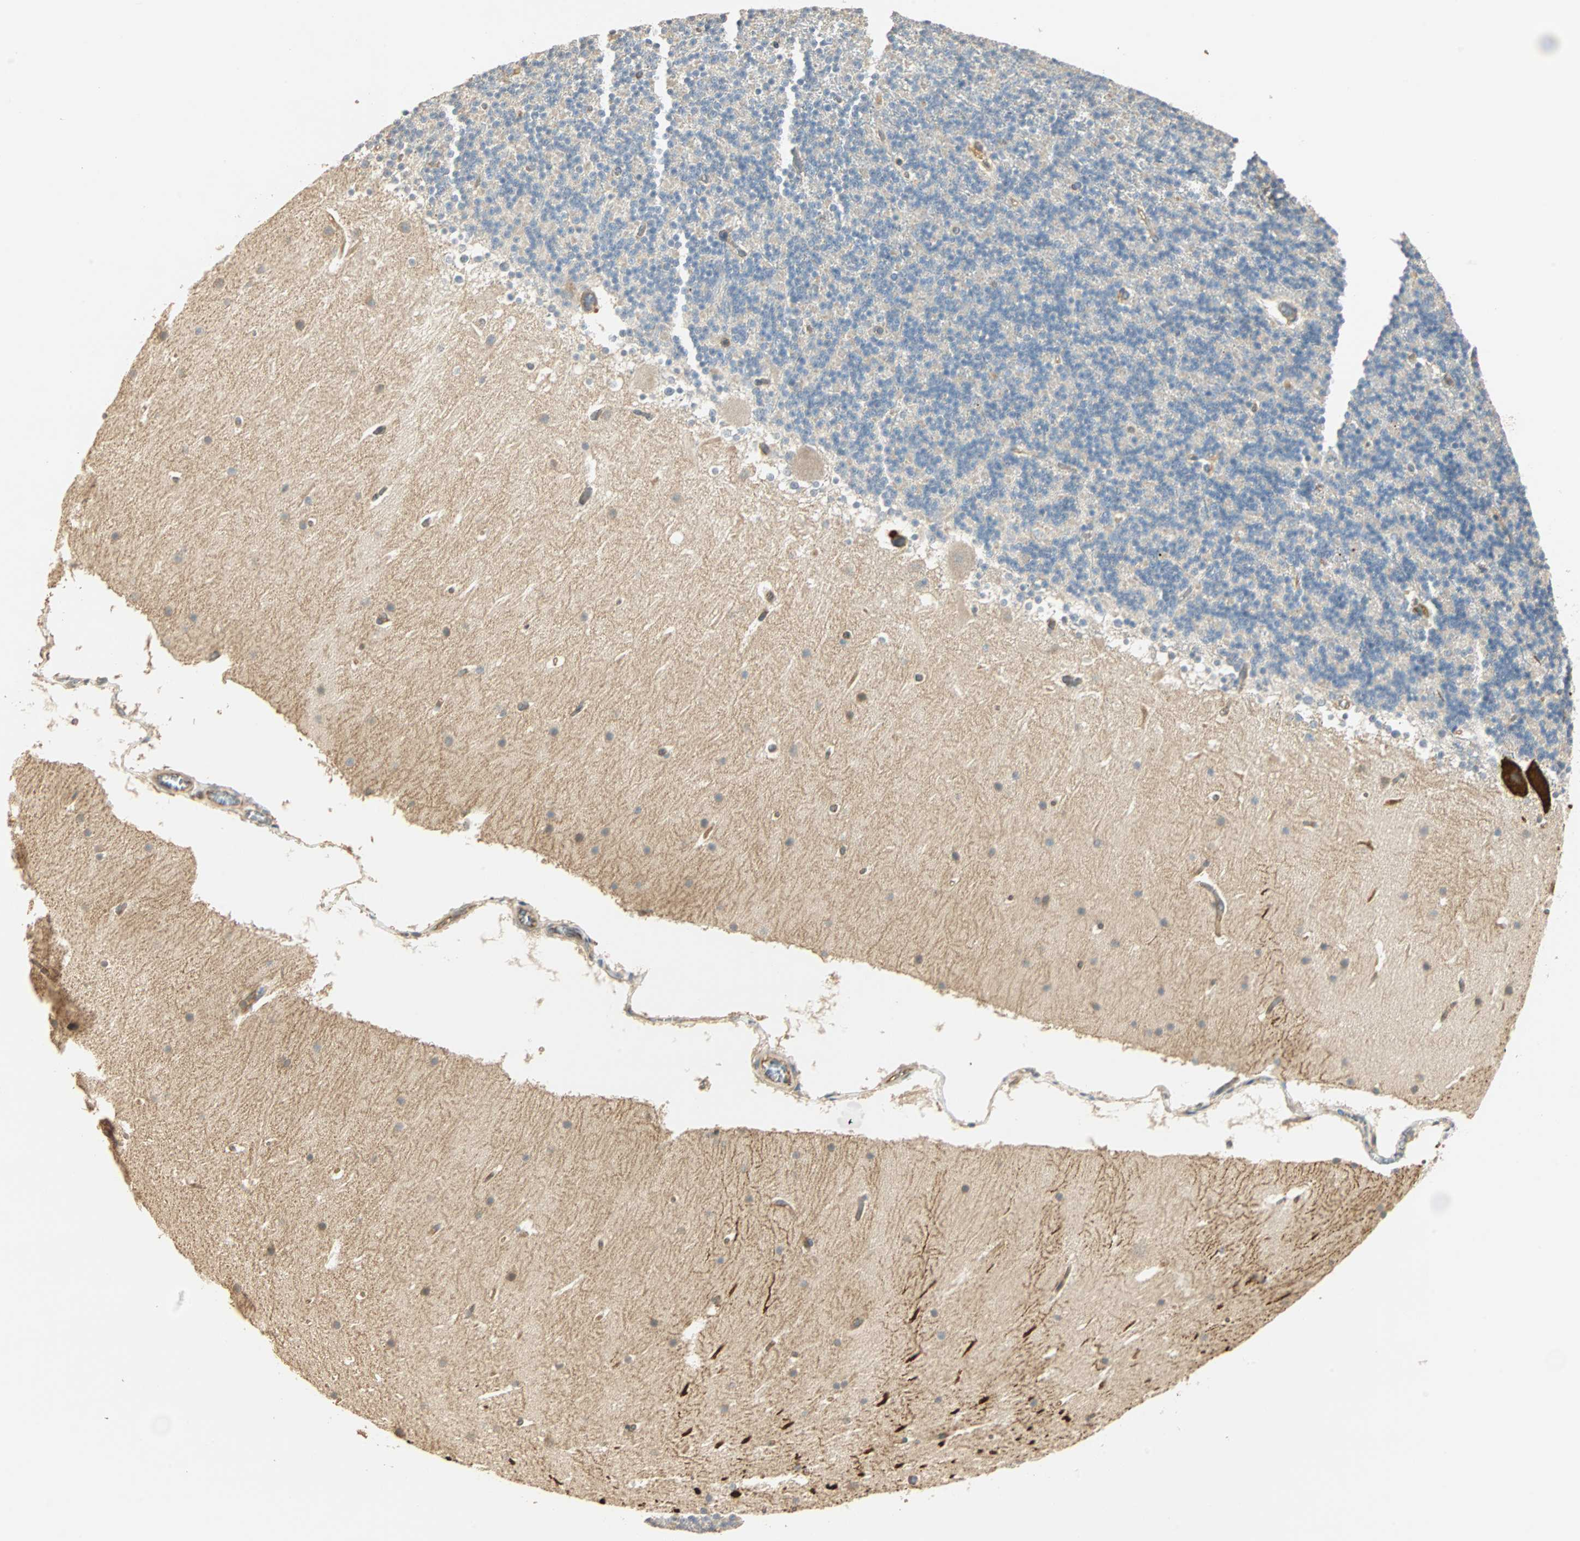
{"staining": {"intensity": "negative", "quantity": "none", "location": "none"}, "tissue": "cerebellum", "cell_type": "Cells in granular layer", "image_type": "normal", "snomed": [{"axis": "morphology", "description": "Normal tissue, NOS"}, {"axis": "topography", "description": "Cerebellum"}], "caption": "There is no significant positivity in cells in granular layer of cerebellum. (DAB (3,3'-diaminobenzidine) immunohistochemistry (IHC) with hematoxylin counter stain).", "gene": "GALK1", "patient": {"sex": "male", "age": 45}}